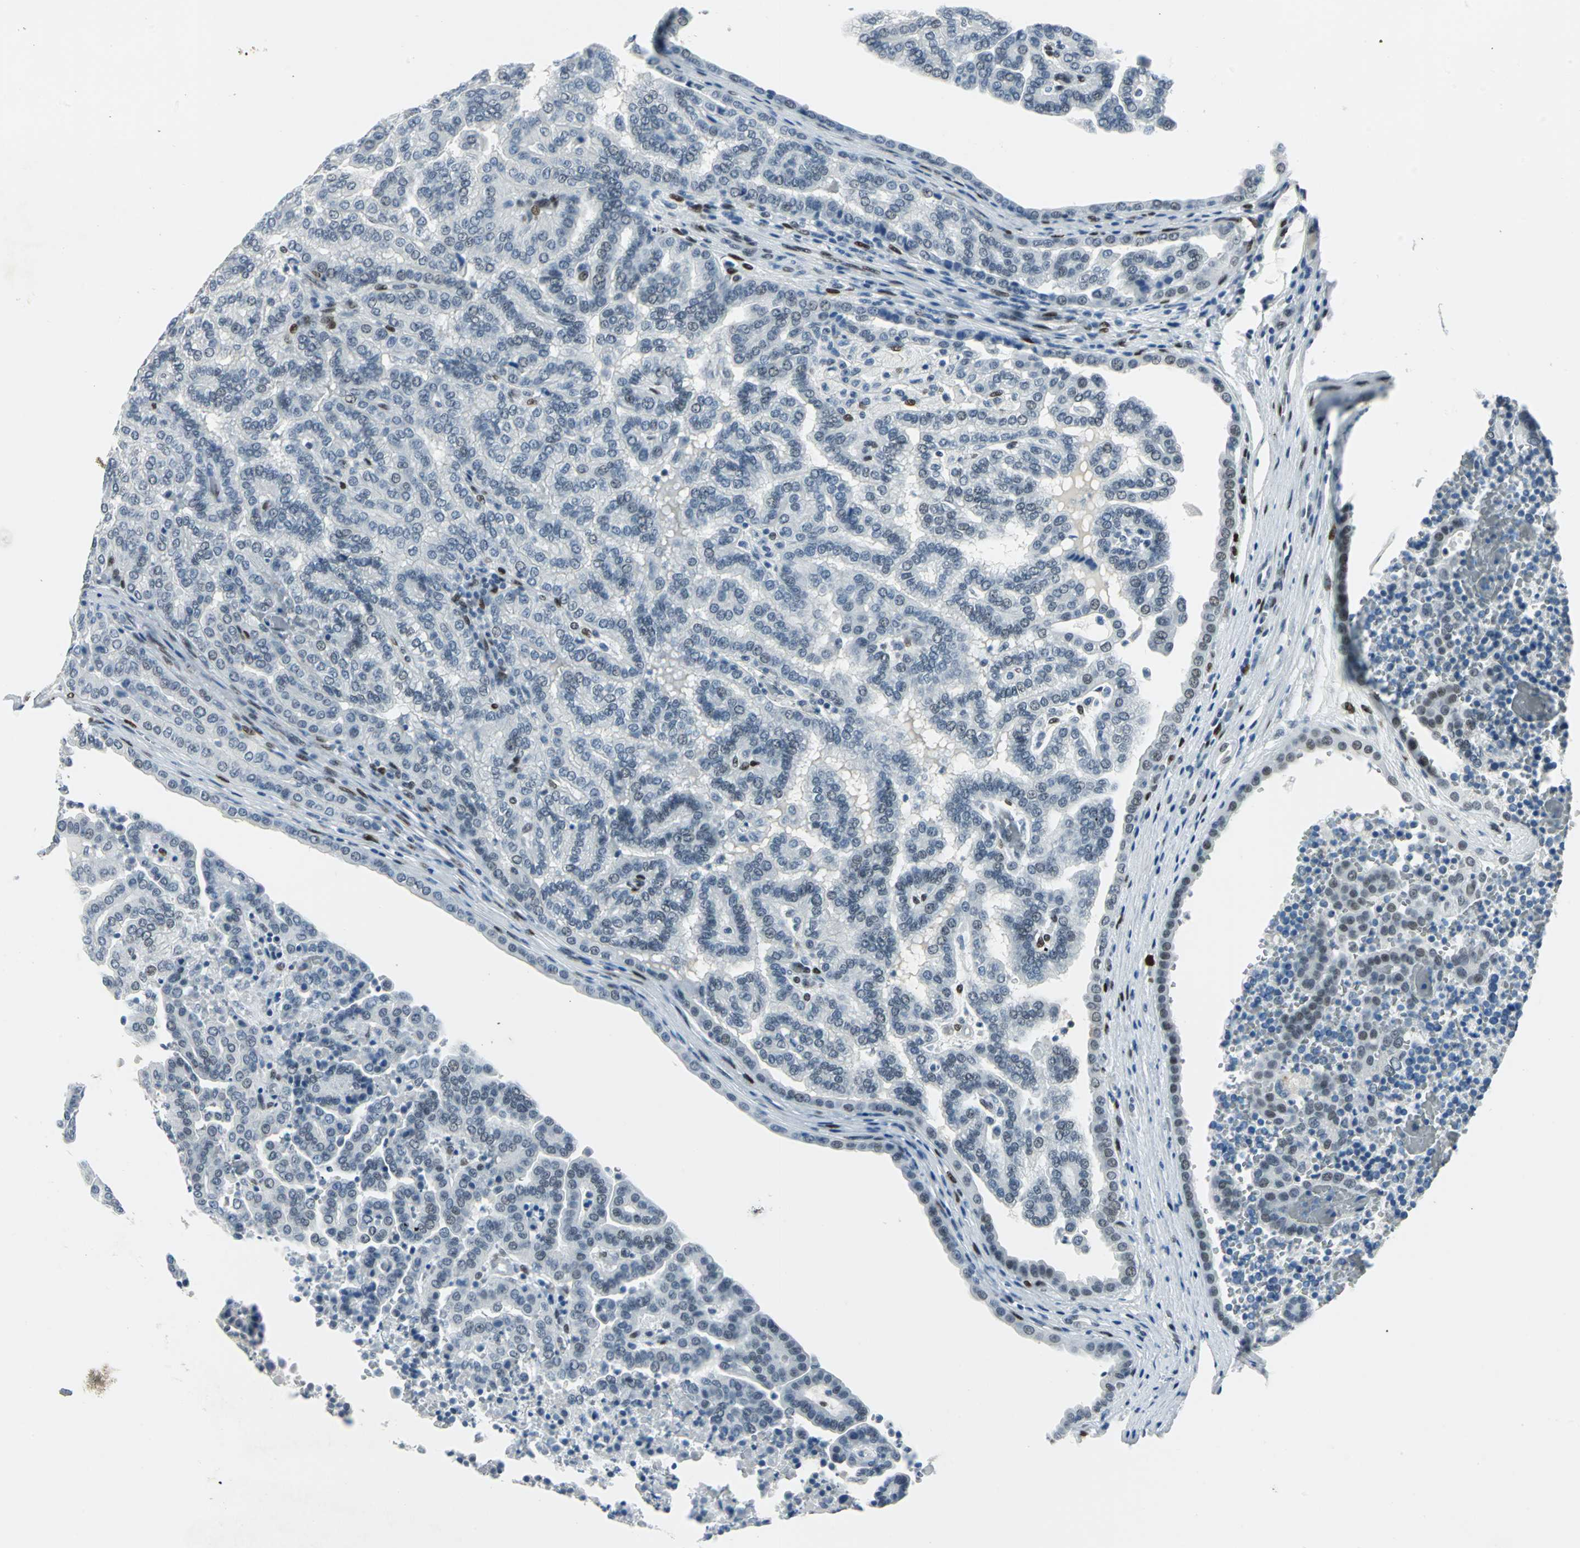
{"staining": {"intensity": "weak", "quantity": "<25%", "location": "nuclear"}, "tissue": "renal cancer", "cell_type": "Tumor cells", "image_type": "cancer", "snomed": [{"axis": "morphology", "description": "Adenocarcinoma, NOS"}, {"axis": "topography", "description": "Kidney"}], "caption": "DAB immunohistochemical staining of human renal adenocarcinoma shows no significant expression in tumor cells.", "gene": "MEIS2", "patient": {"sex": "male", "age": 61}}